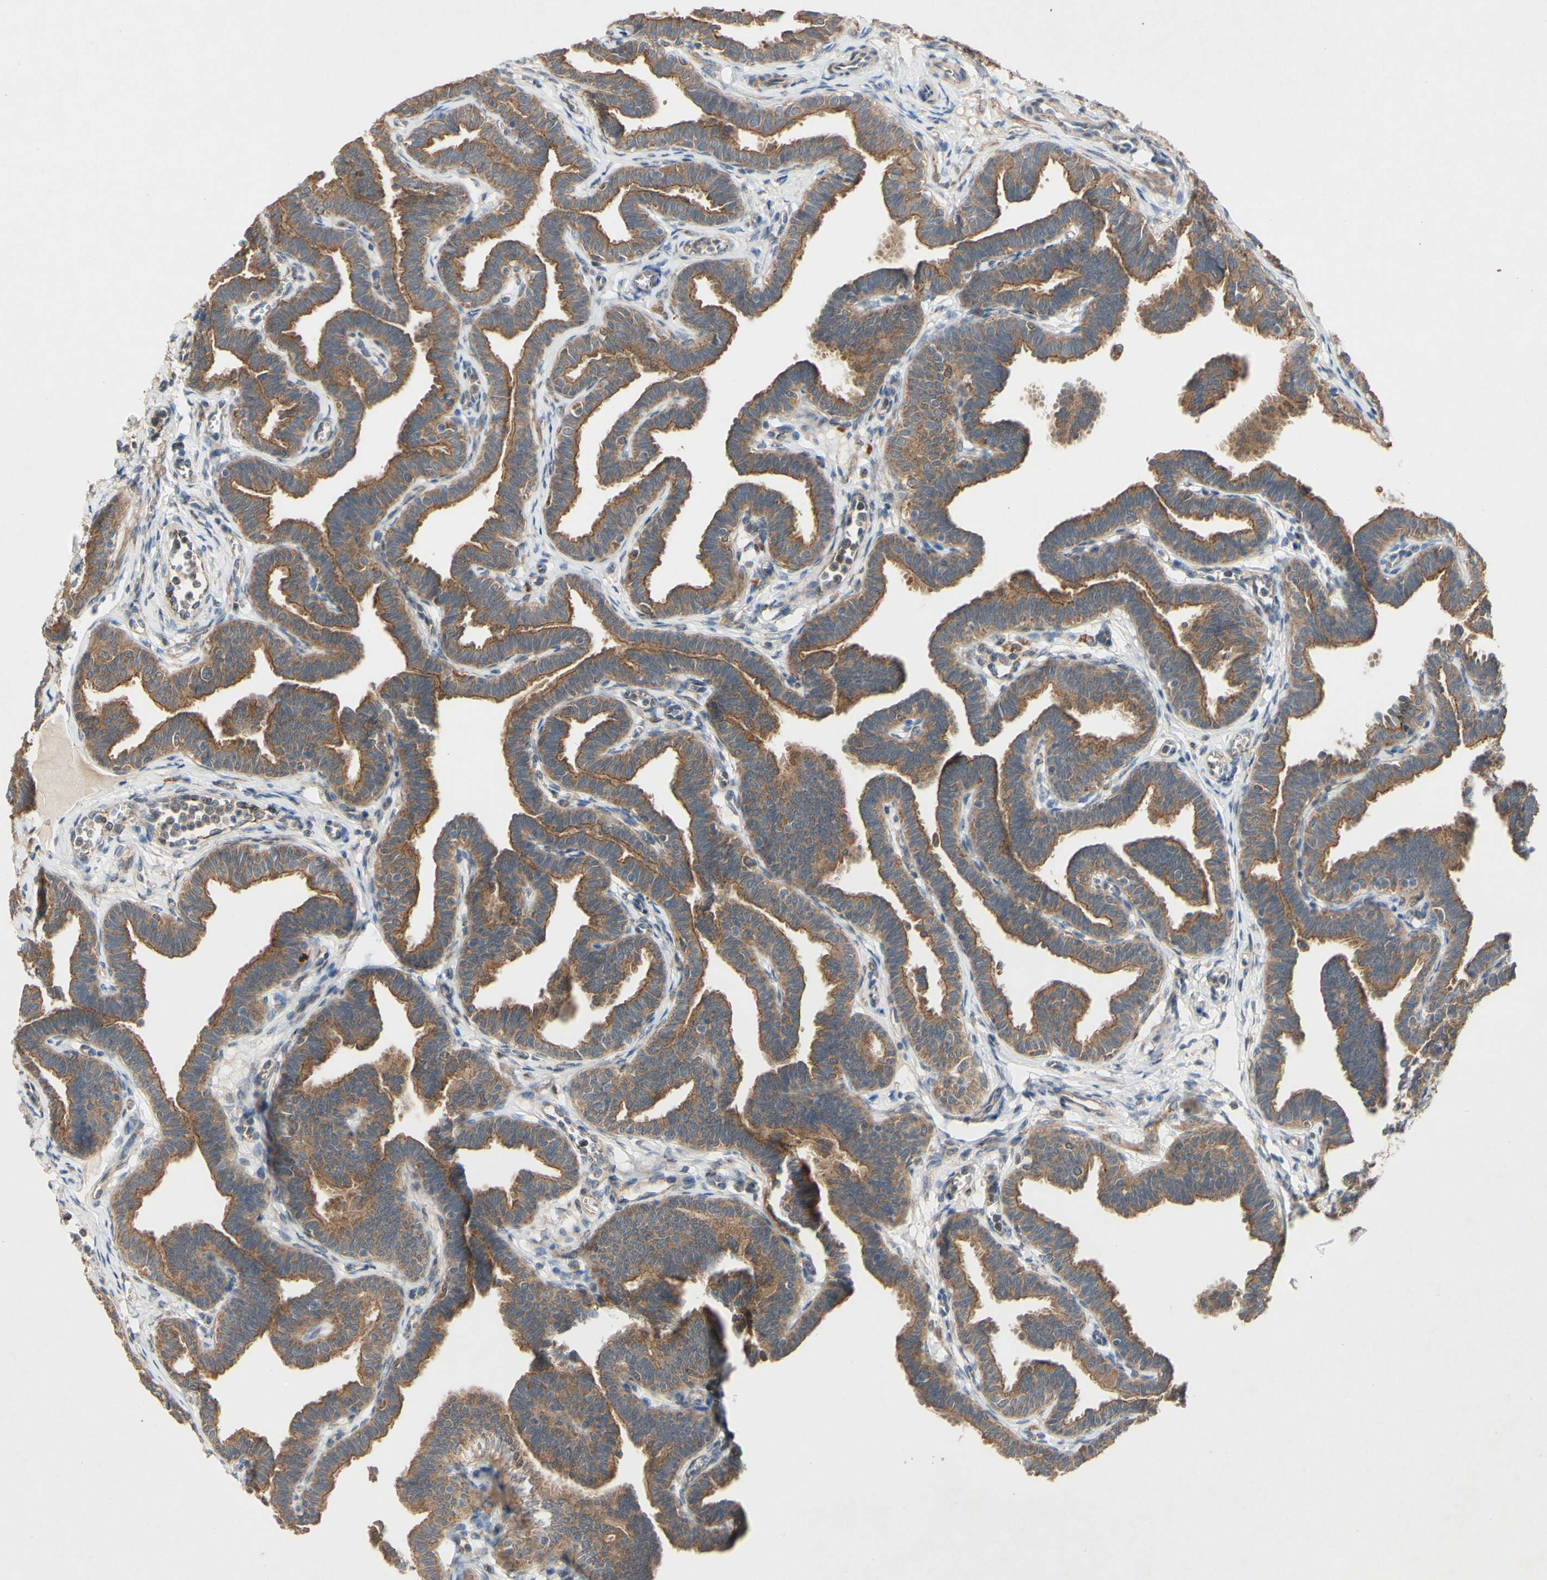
{"staining": {"intensity": "moderate", "quantity": ">75%", "location": "cytoplasmic/membranous"}, "tissue": "fallopian tube", "cell_type": "Glandular cells", "image_type": "normal", "snomed": [{"axis": "morphology", "description": "Normal tissue, NOS"}, {"axis": "topography", "description": "Fallopian tube"}, {"axis": "topography", "description": "Ovary"}], "caption": "Immunohistochemistry (IHC) micrograph of unremarkable human fallopian tube stained for a protein (brown), which reveals medium levels of moderate cytoplasmic/membranous staining in approximately >75% of glandular cells.", "gene": "PDGFB", "patient": {"sex": "female", "age": 23}}